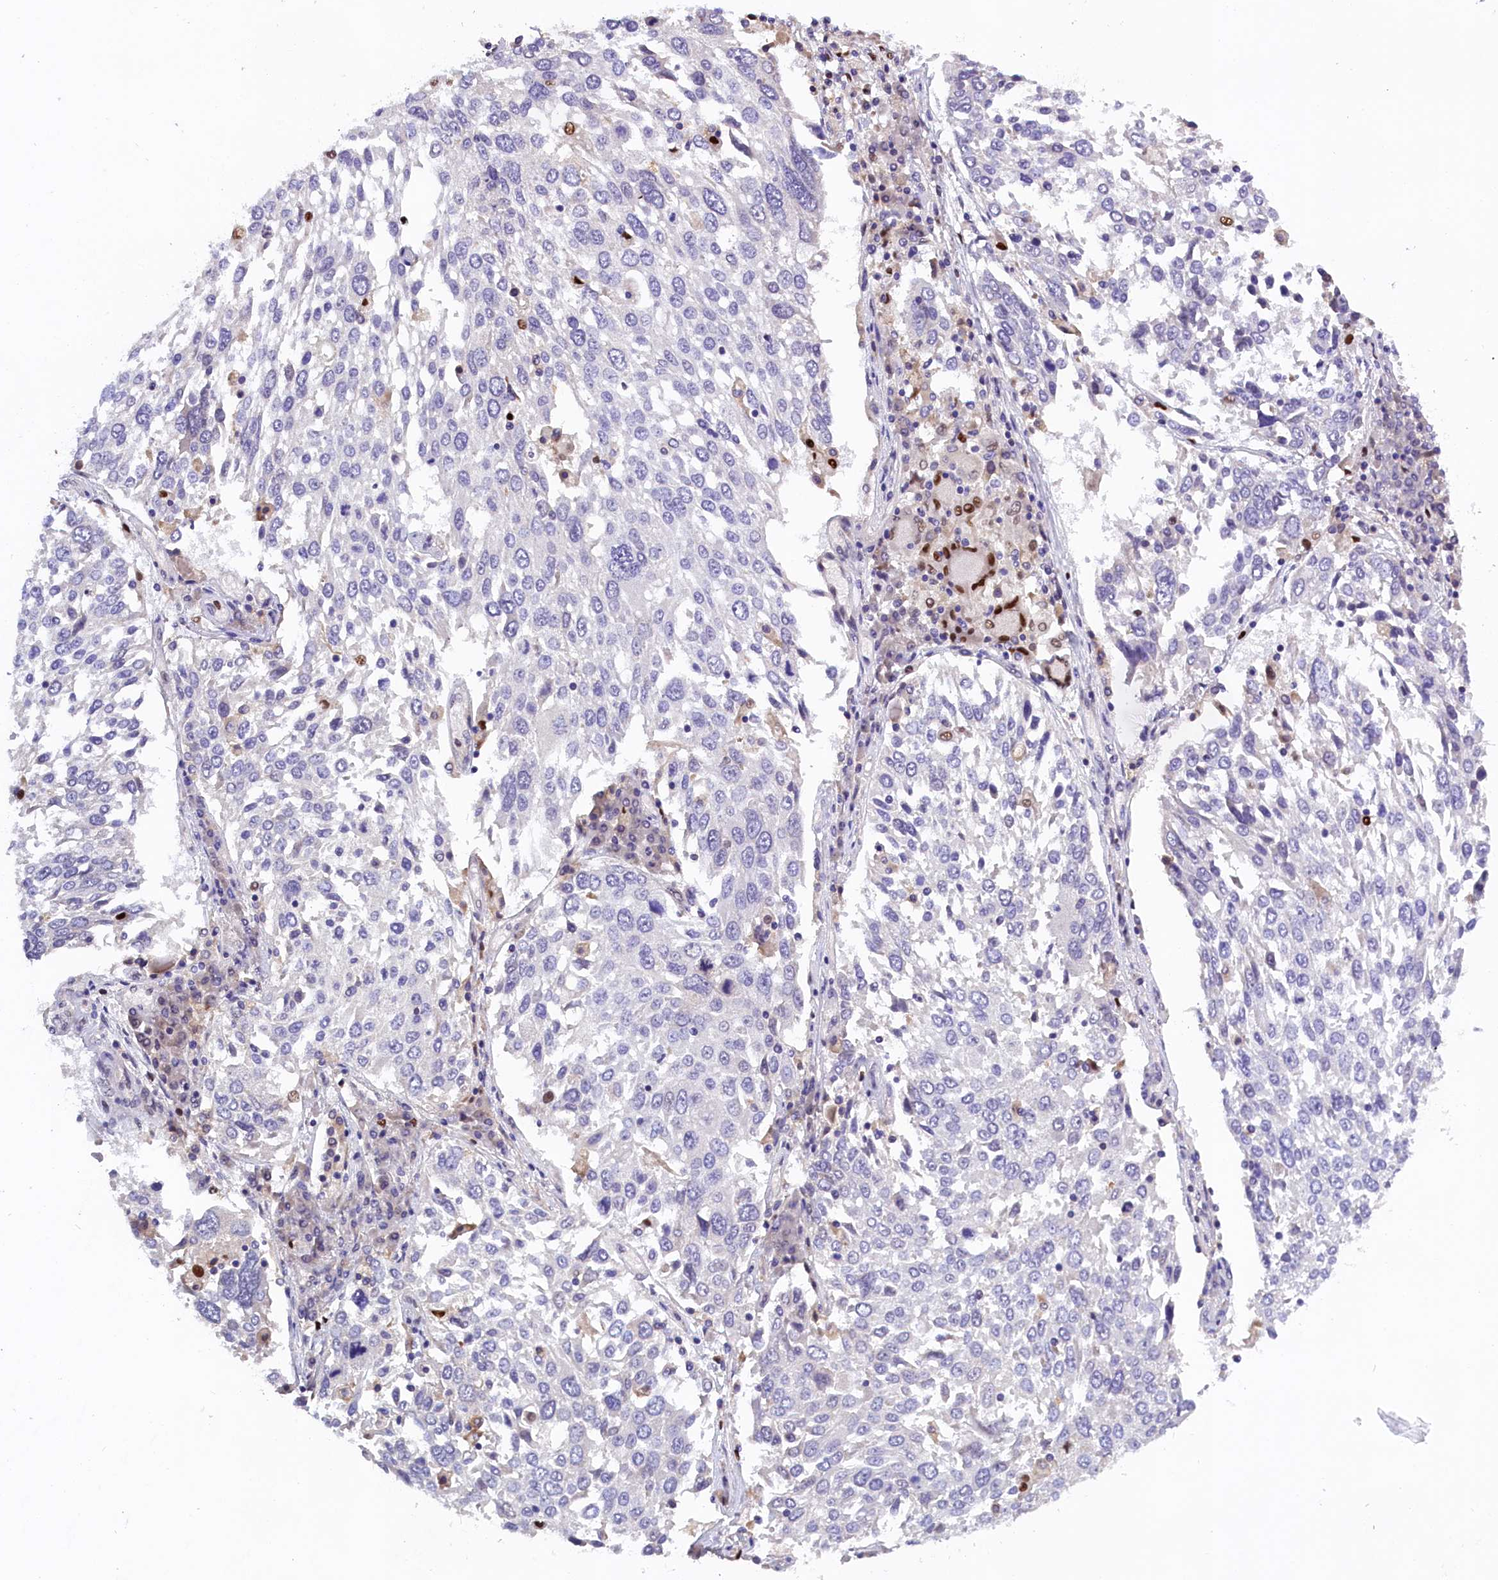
{"staining": {"intensity": "negative", "quantity": "none", "location": "none"}, "tissue": "lung cancer", "cell_type": "Tumor cells", "image_type": "cancer", "snomed": [{"axis": "morphology", "description": "Squamous cell carcinoma, NOS"}, {"axis": "topography", "description": "Lung"}], "caption": "DAB immunohistochemical staining of human squamous cell carcinoma (lung) shows no significant positivity in tumor cells.", "gene": "BTBD9", "patient": {"sex": "male", "age": 65}}